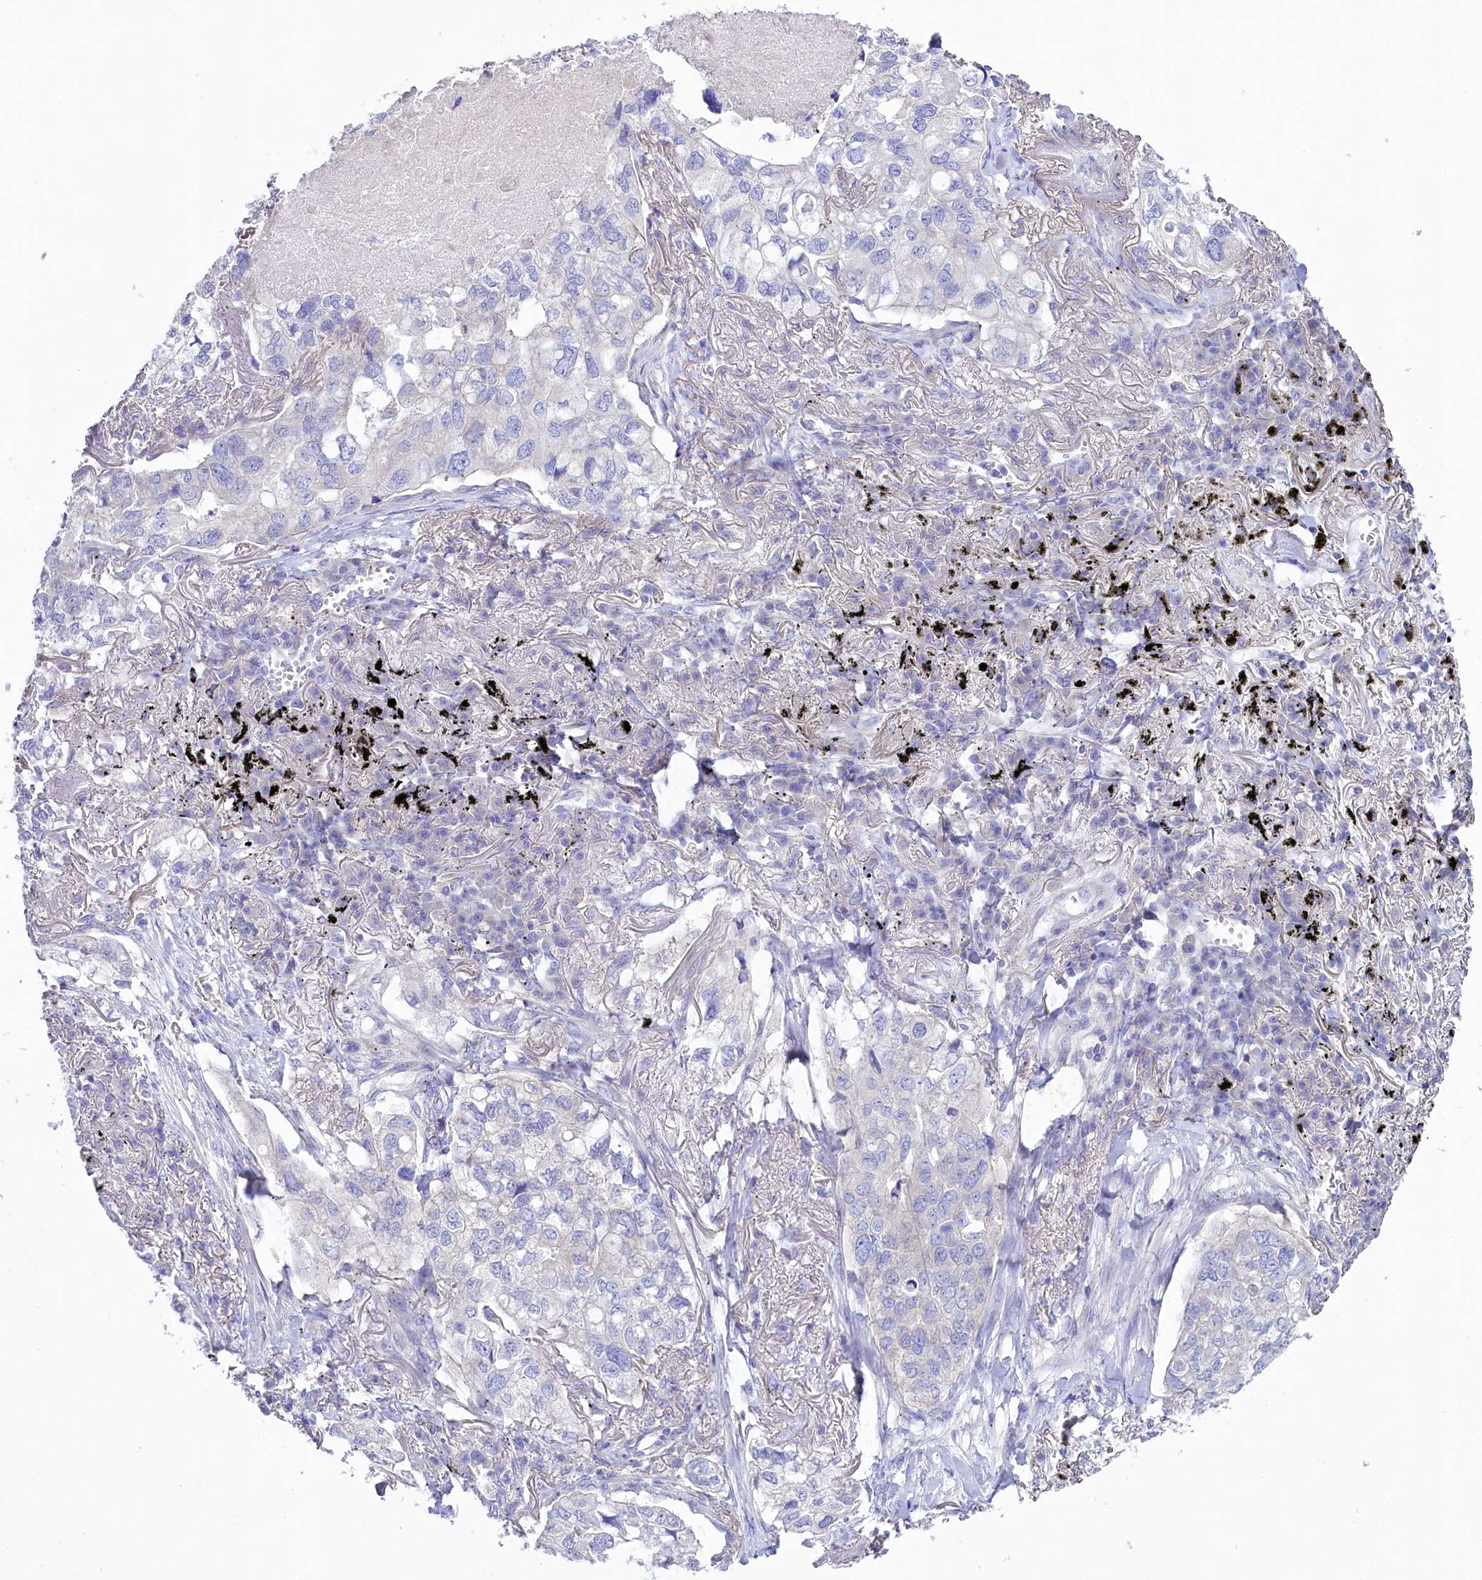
{"staining": {"intensity": "negative", "quantity": "none", "location": "none"}, "tissue": "lung cancer", "cell_type": "Tumor cells", "image_type": "cancer", "snomed": [{"axis": "morphology", "description": "Adenocarcinoma, NOS"}, {"axis": "topography", "description": "Lung"}], "caption": "Tumor cells are negative for brown protein staining in lung cancer. (DAB immunohistochemistry (IHC) with hematoxylin counter stain).", "gene": "VPS26B", "patient": {"sex": "male", "age": 65}}